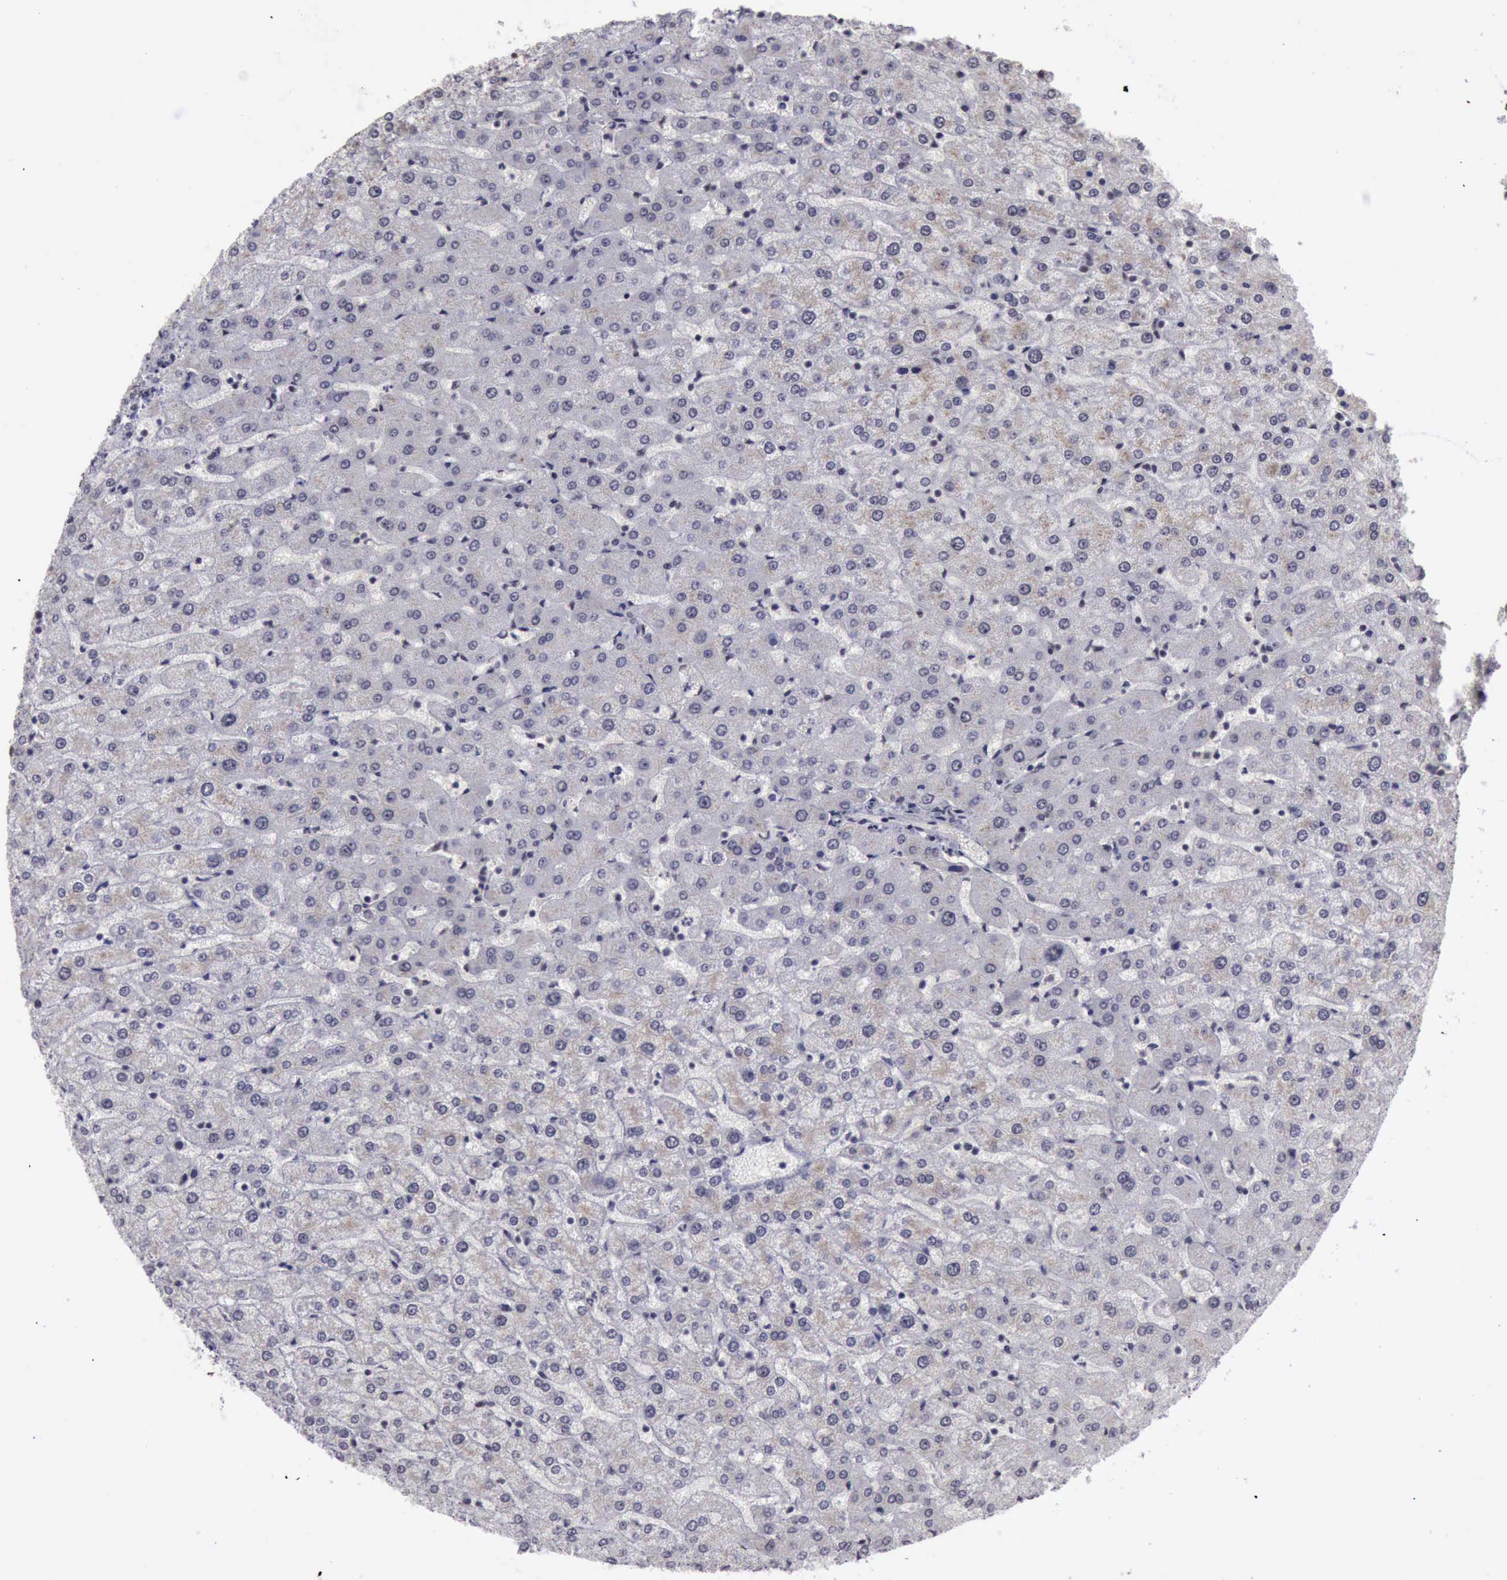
{"staining": {"intensity": "negative", "quantity": "none", "location": "none"}, "tissue": "liver", "cell_type": "Cholangiocytes", "image_type": "normal", "snomed": [{"axis": "morphology", "description": "Normal tissue, NOS"}, {"axis": "morphology", "description": "Fibrosis, NOS"}, {"axis": "topography", "description": "Liver"}], "caption": "A photomicrograph of liver stained for a protein shows no brown staining in cholangiocytes.", "gene": "YY1", "patient": {"sex": "female", "age": 29}}